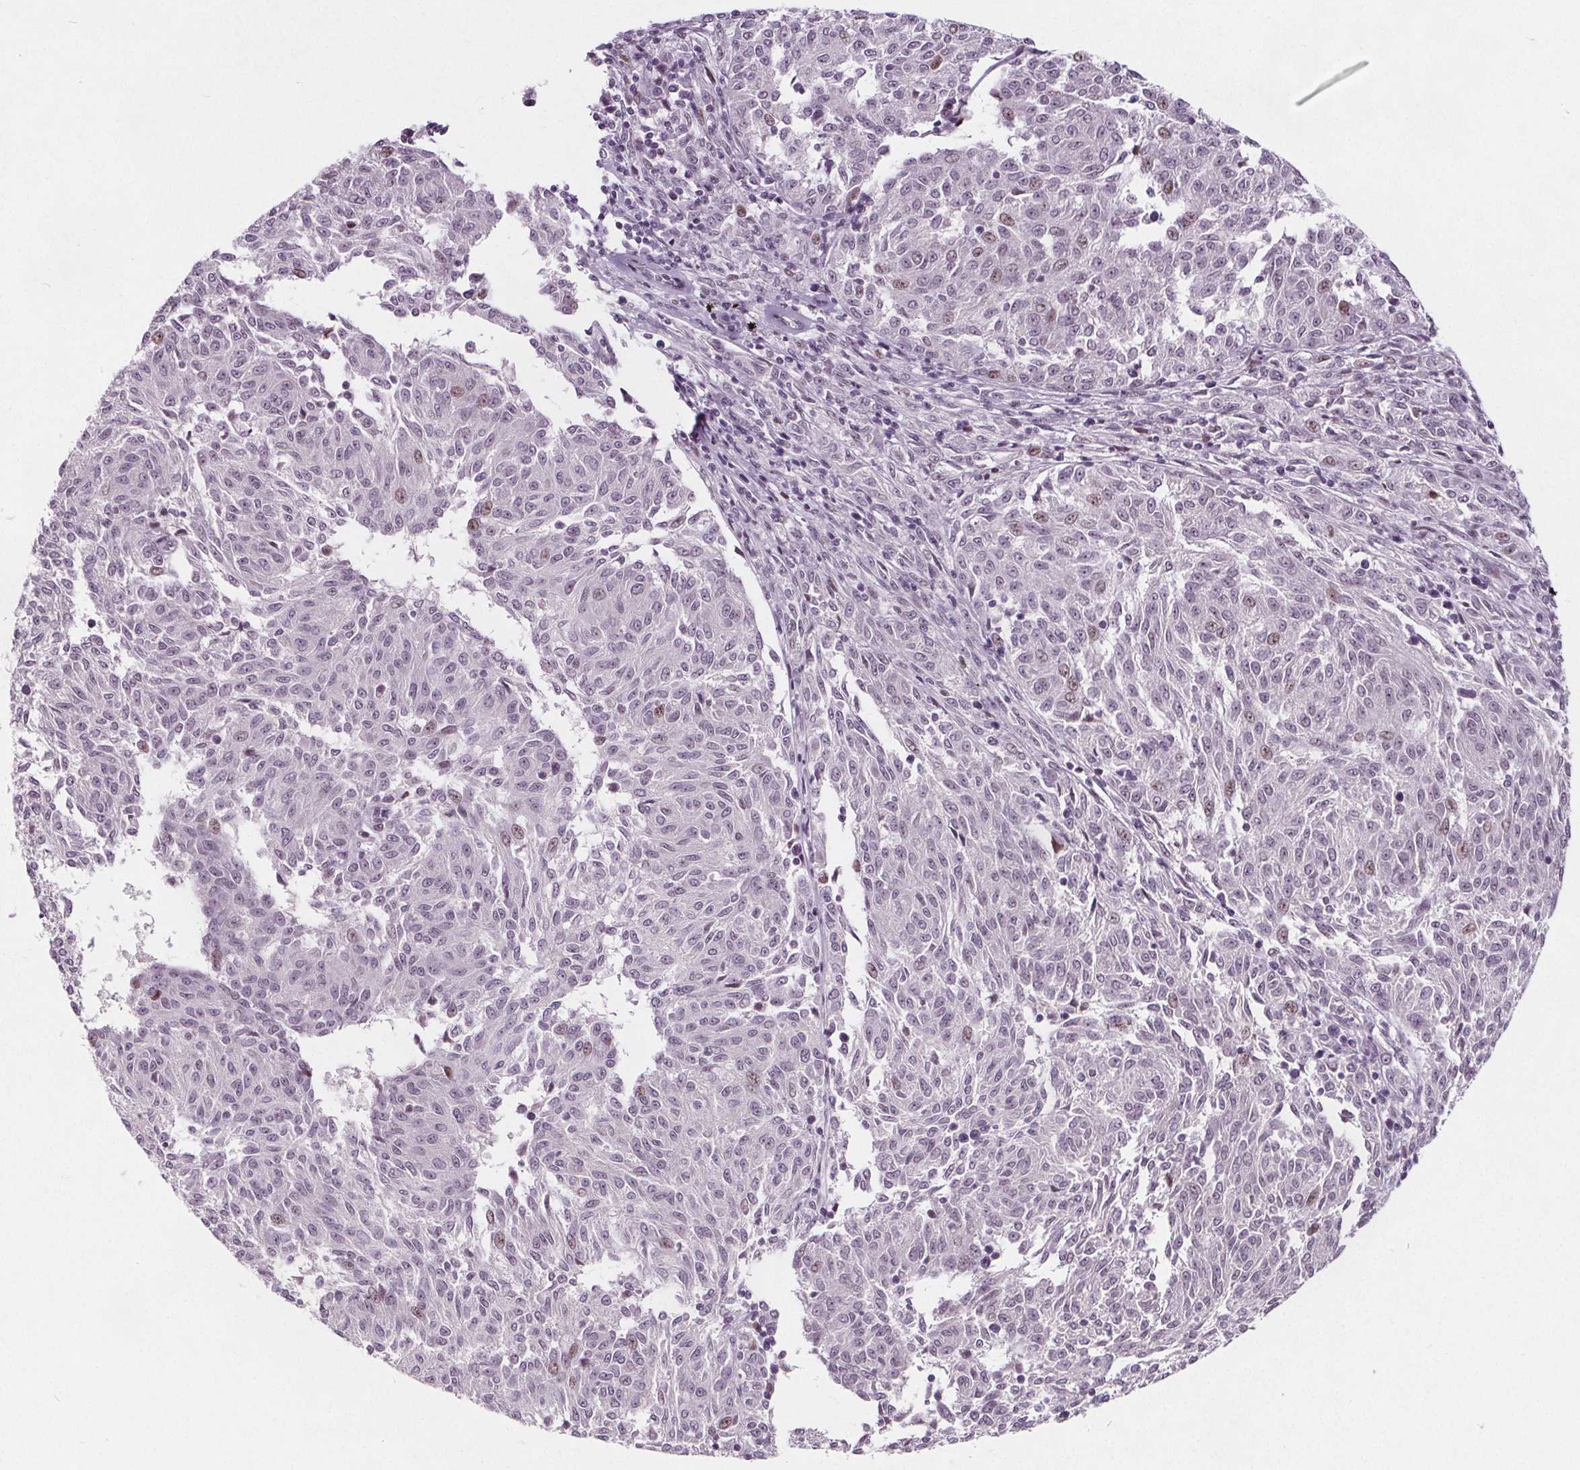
{"staining": {"intensity": "negative", "quantity": "none", "location": "none"}, "tissue": "melanoma", "cell_type": "Tumor cells", "image_type": "cancer", "snomed": [{"axis": "morphology", "description": "Malignant melanoma, NOS"}, {"axis": "topography", "description": "Skin"}], "caption": "IHC photomicrograph of neoplastic tissue: melanoma stained with DAB (3,3'-diaminobenzidine) reveals no significant protein positivity in tumor cells. (Brightfield microscopy of DAB (3,3'-diaminobenzidine) immunohistochemistry (IHC) at high magnification).", "gene": "TAF6L", "patient": {"sex": "female", "age": 72}}